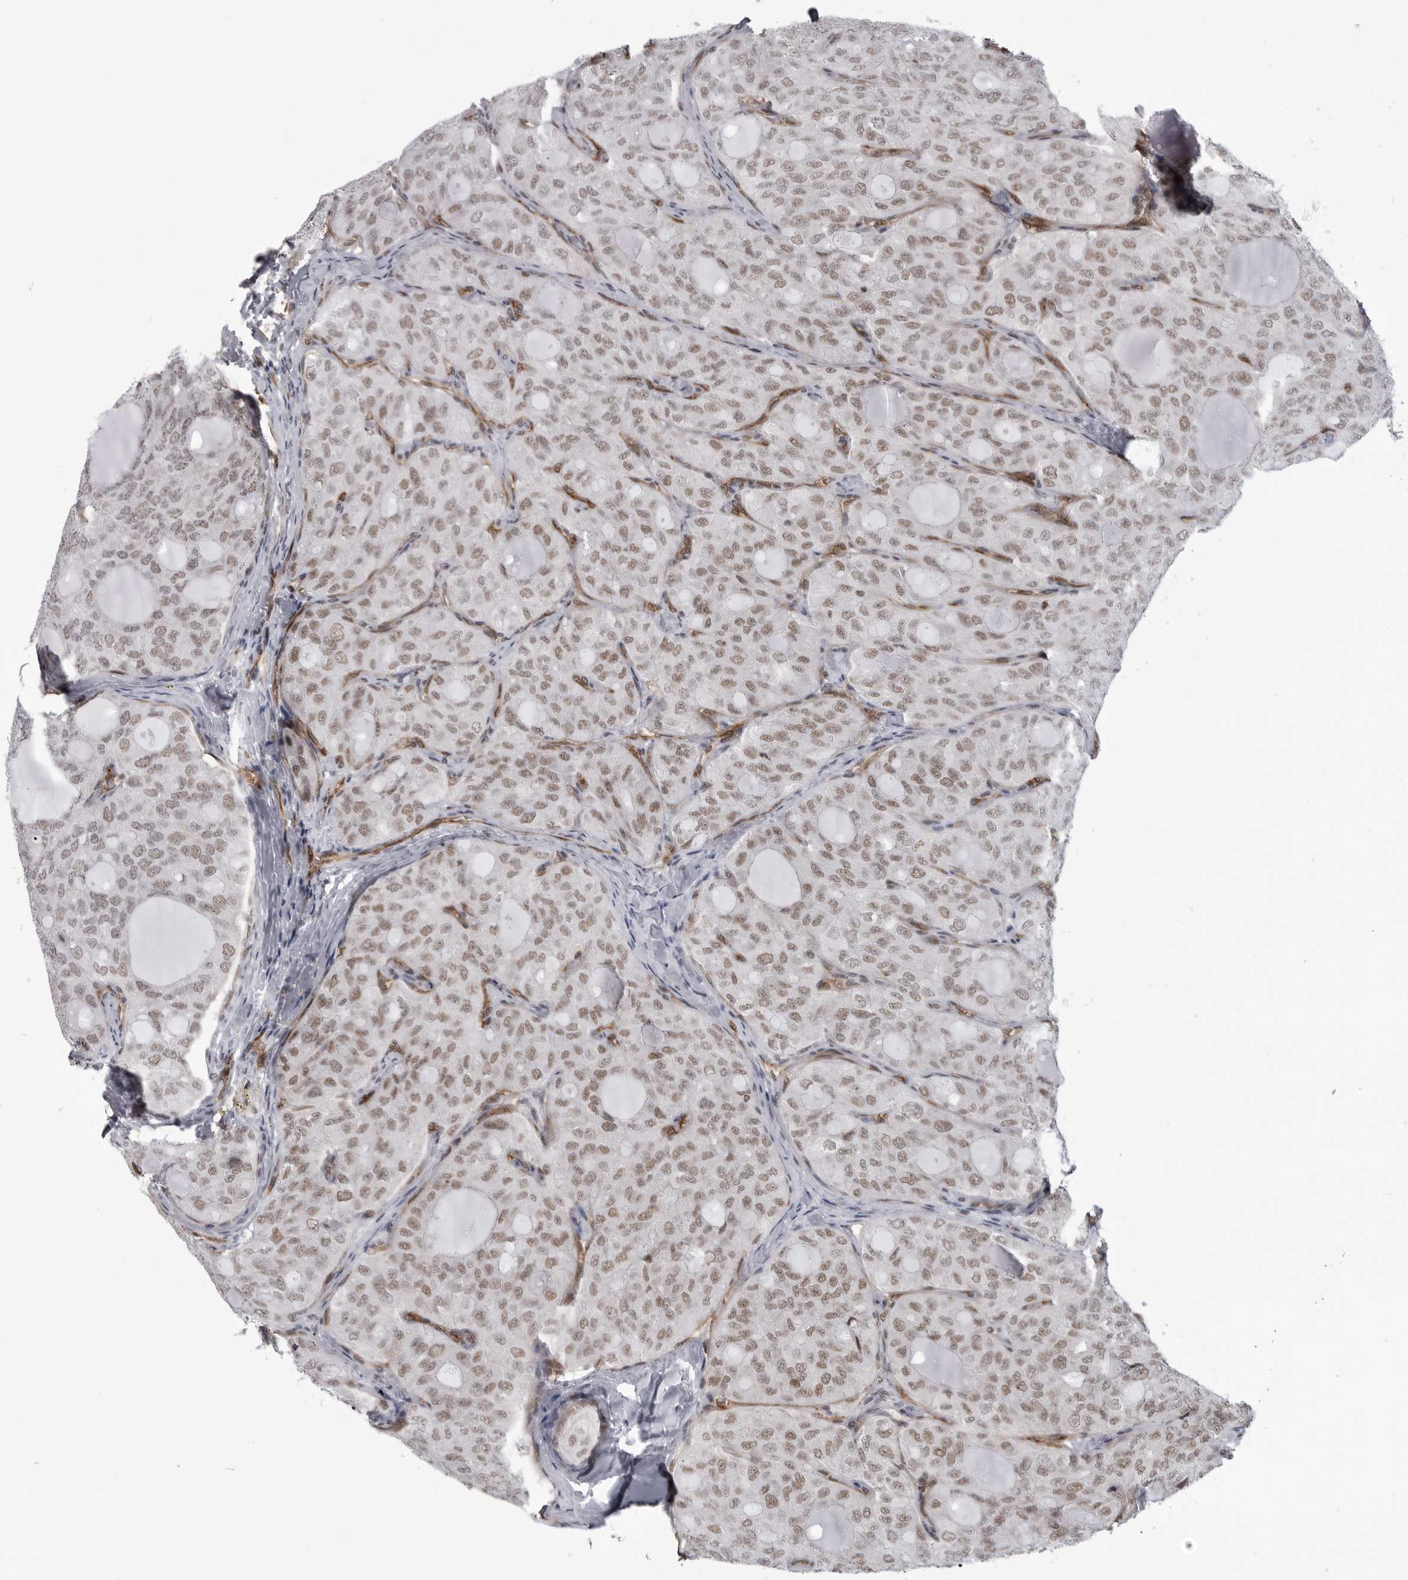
{"staining": {"intensity": "moderate", "quantity": ">75%", "location": "nuclear"}, "tissue": "thyroid cancer", "cell_type": "Tumor cells", "image_type": "cancer", "snomed": [{"axis": "morphology", "description": "Follicular adenoma carcinoma, NOS"}, {"axis": "topography", "description": "Thyroid gland"}], "caption": "Immunohistochemical staining of follicular adenoma carcinoma (thyroid) displays moderate nuclear protein staining in about >75% of tumor cells.", "gene": "RNF26", "patient": {"sex": "male", "age": 75}}